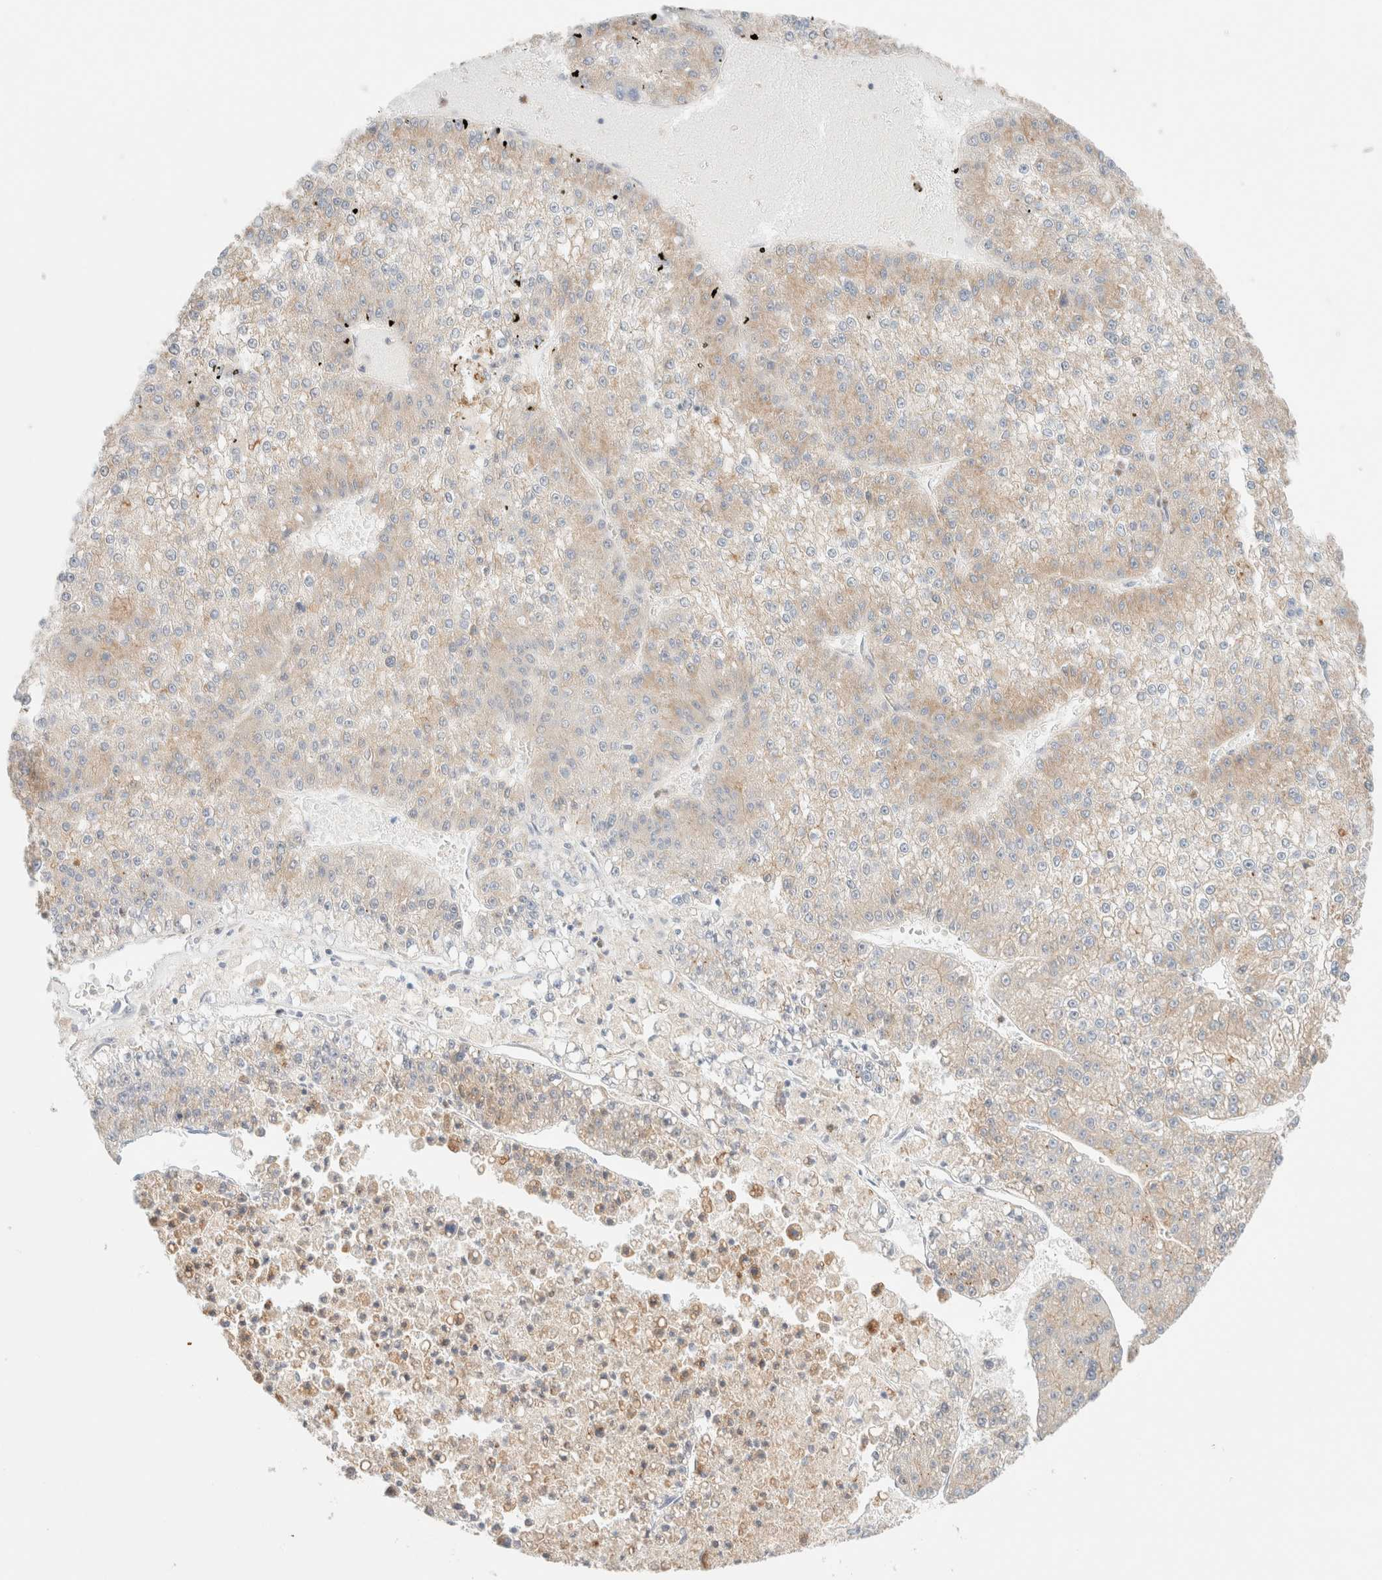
{"staining": {"intensity": "weak", "quantity": "25%-75%", "location": "cytoplasmic/membranous"}, "tissue": "liver cancer", "cell_type": "Tumor cells", "image_type": "cancer", "snomed": [{"axis": "morphology", "description": "Carcinoma, Hepatocellular, NOS"}, {"axis": "topography", "description": "Liver"}], "caption": "Human hepatocellular carcinoma (liver) stained with a brown dye exhibits weak cytoplasmic/membranous positive positivity in about 25%-75% of tumor cells.", "gene": "UNC13B", "patient": {"sex": "female", "age": 73}}